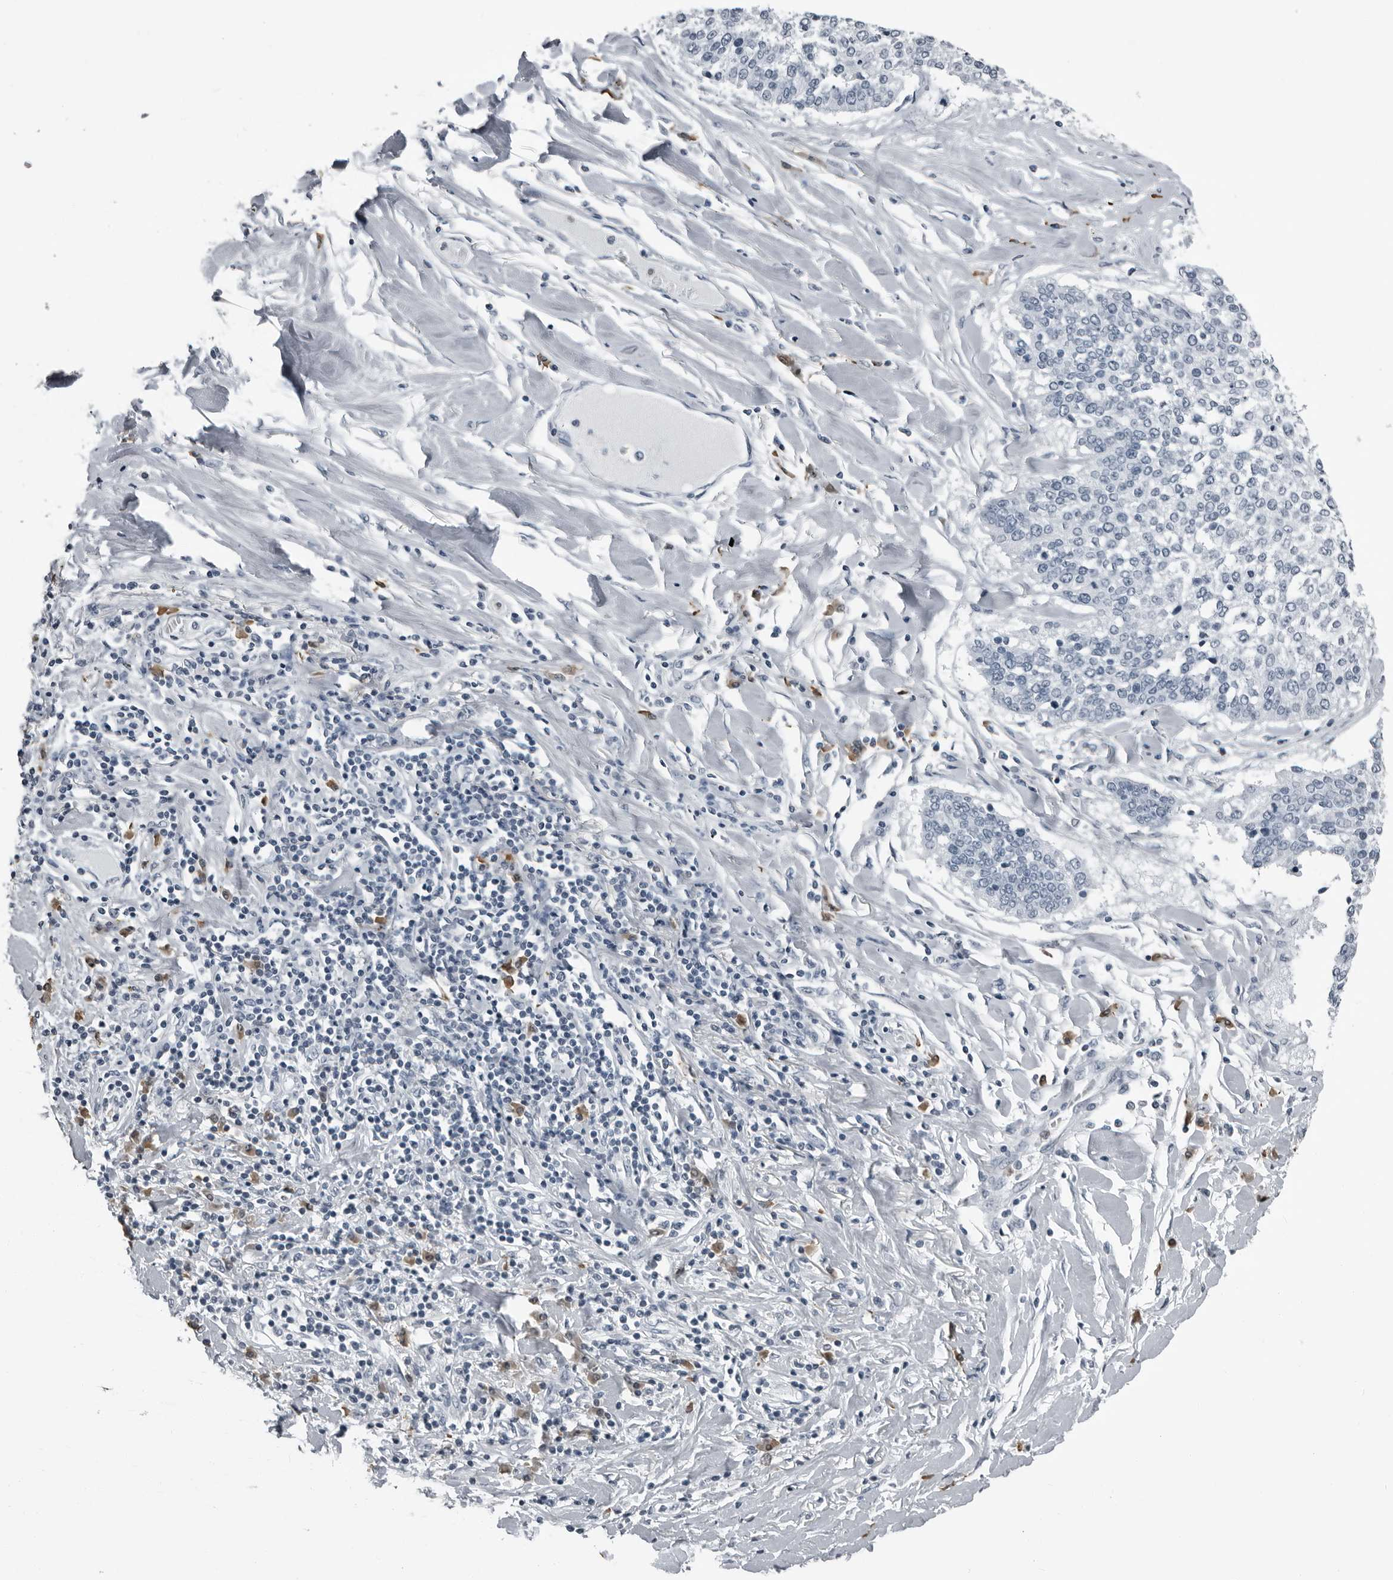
{"staining": {"intensity": "negative", "quantity": "none", "location": "none"}, "tissue": "lung cancer", "cell_type": "Tumor cells", "image_type": "cancer", "snomed": [{"axis": "morphology", "description": "Normal tissue, NOS"}, {"axis": "morphology", "description": "Squamous cell carcinoma, NOS"}, {"axis": "topography", "description": "Cartilage tissue"}, {"axis": "topography", "description": "Bronchus"}, {"axis": "topography", "description": "Lung"}, {"axis": "topography", "description": "Peripheral nerve tissue"}], "caption": "There is no significant positivity in tumor cells of lung cancer (squamous cell carcinoma).", "gene": "RTCA", "patient": {"sex": "female", "age": 49}}